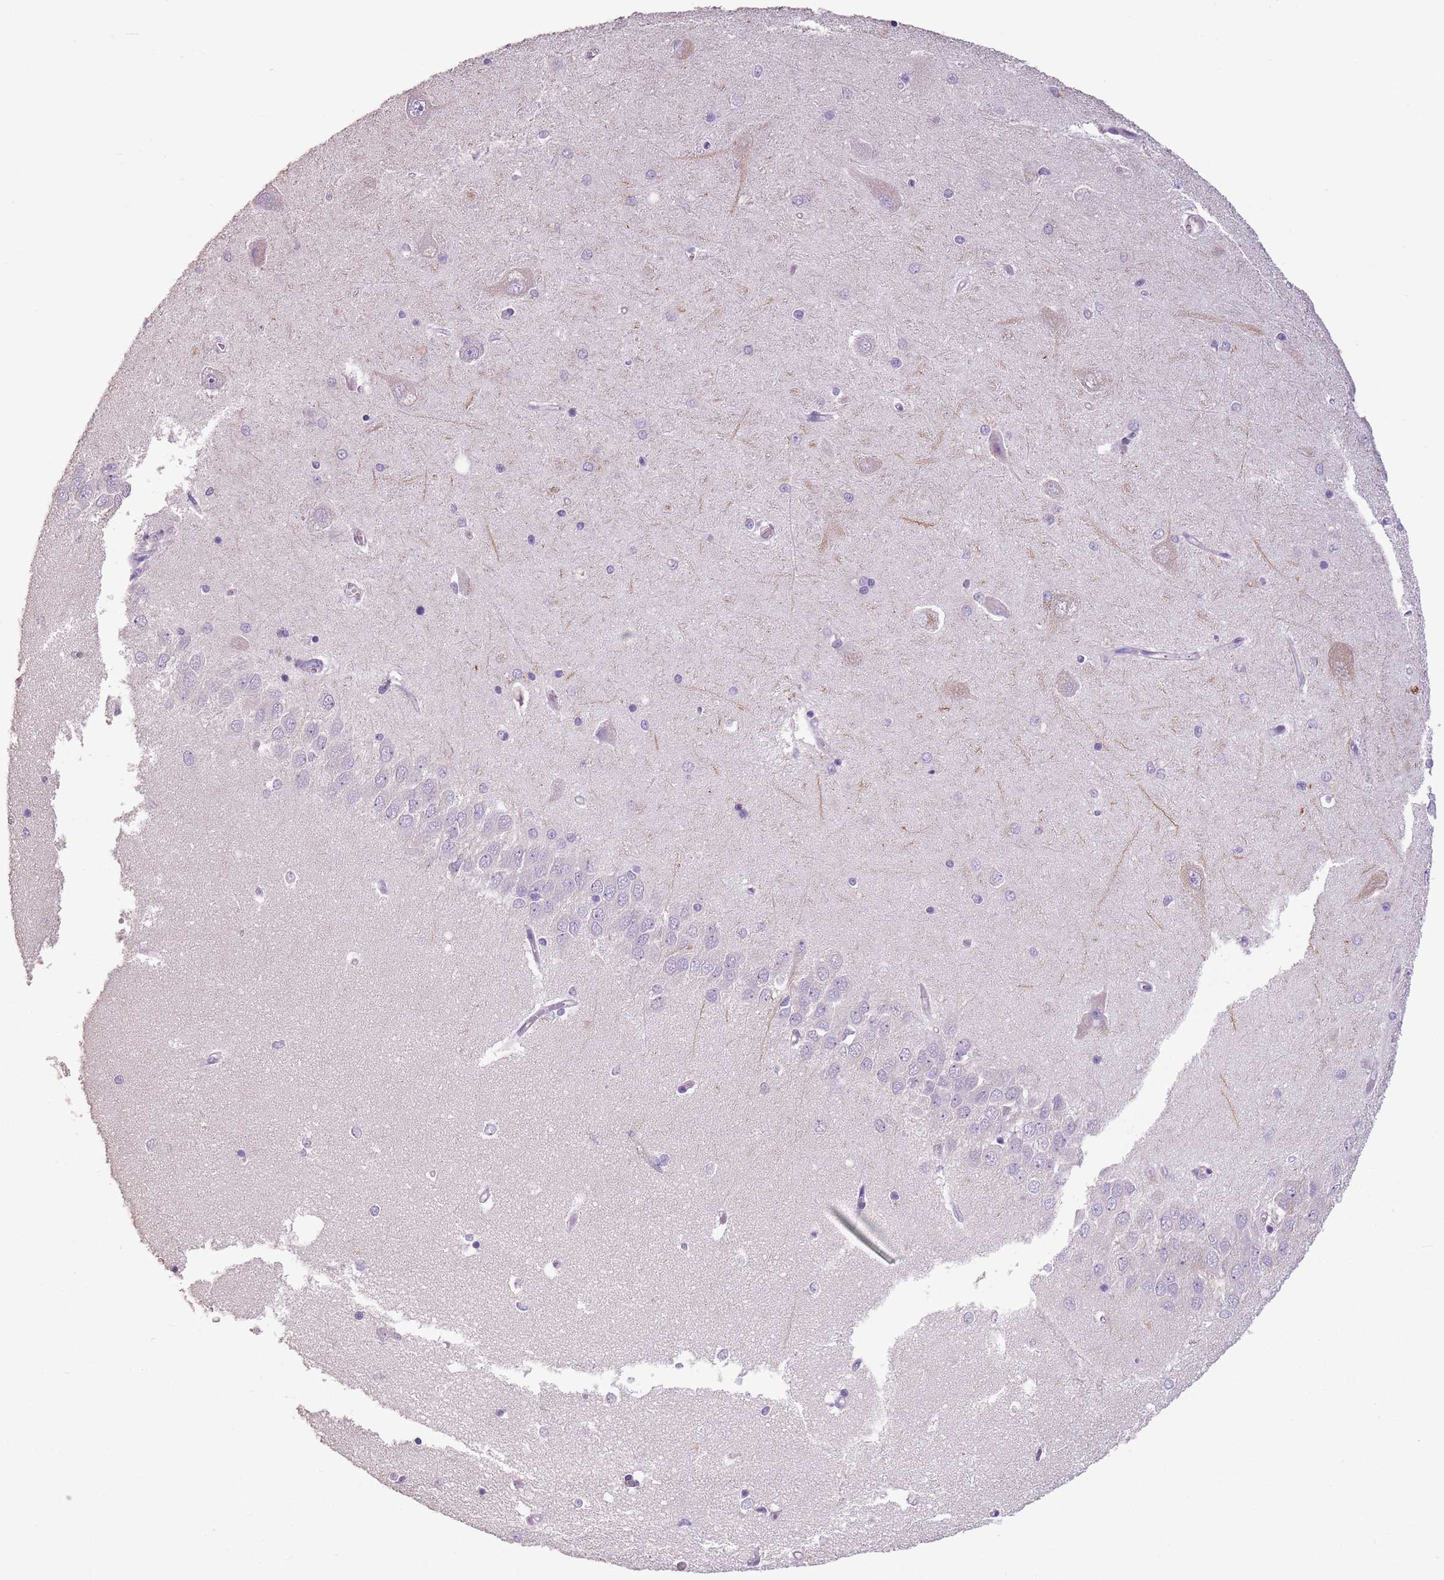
{"staining": {"intensity": "negative", "quantity": "none", "location": "none"}, "tissue": "hippocampus", "cell_type": "Glial cells", "image_type": "normal", "snomed": [{"axis": "morphology", "description": "Normal tissue, NOS"}, {"axis": "topography", "description": "Hippocampus"}], "caption": "The histopathology image demonstrates no staining of glial cells in benign hippocampus.", "gene": "CELF6", "patient": {"sex": "male", "age": 45}}